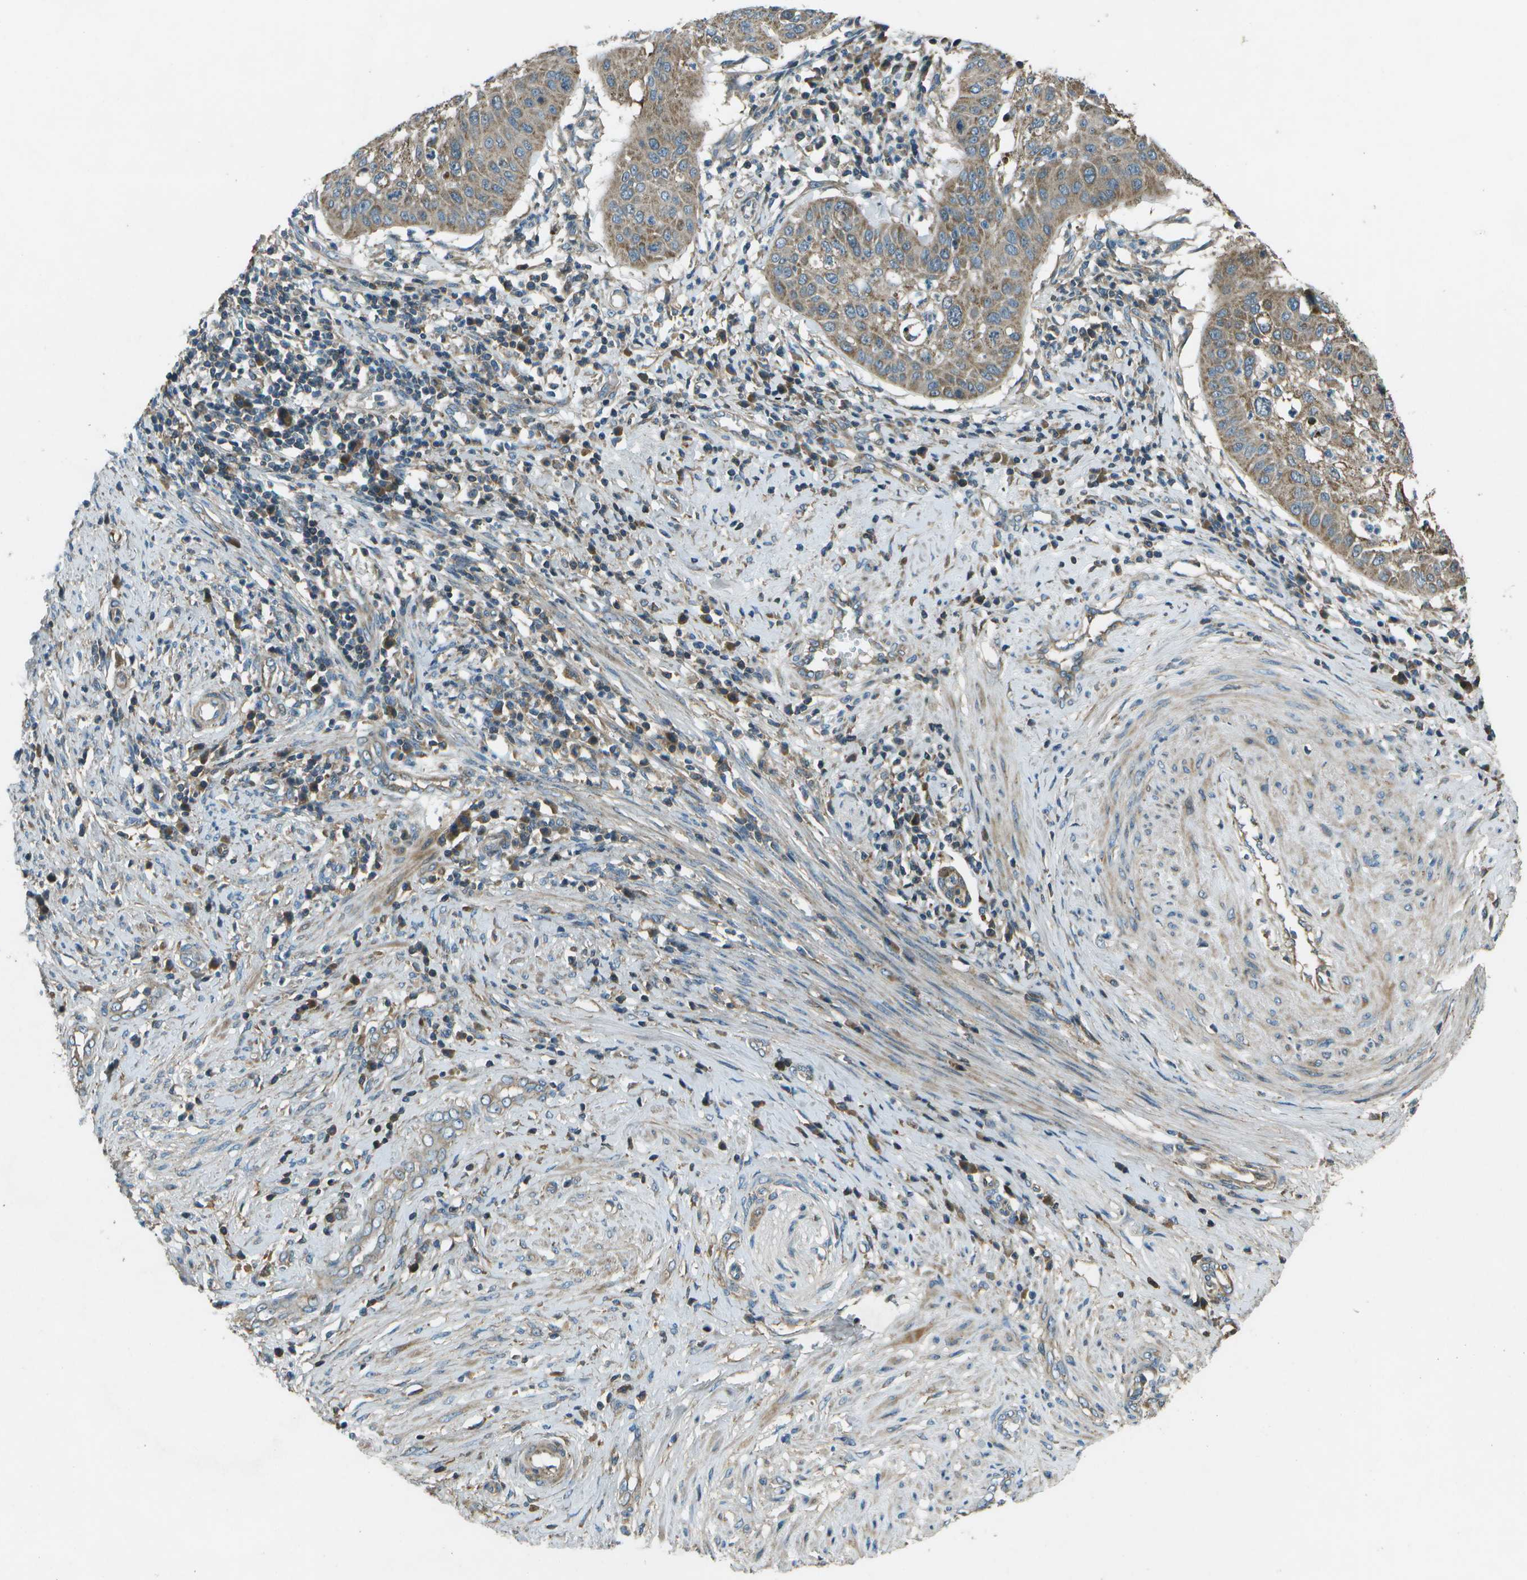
{"staining": {"intensity": "moderate", "quantity": ">75%", "location": "cytoplasmic/membranous"}, "tissue": "cervical cancer", "cell_type": "Tumor cells", "image_type": "cancer", "snomed": [{"axis": "morphology", "description": "Normal tissue, NOS"}, {"axis": "morphology", "description": "Squamous cell carcinoma, NOS"}, {"axis": "topography", "description": "Cervix"}], "caption": "Brown immunohistochemical staining in human cervical cancer (squamous cell carcinoma) reveals moderate cytoplasmic/membranous staining in approximately >75% of tumor cells.", "gene": "PXYLP1", "patient": {"sex": "female", "age": 39}}